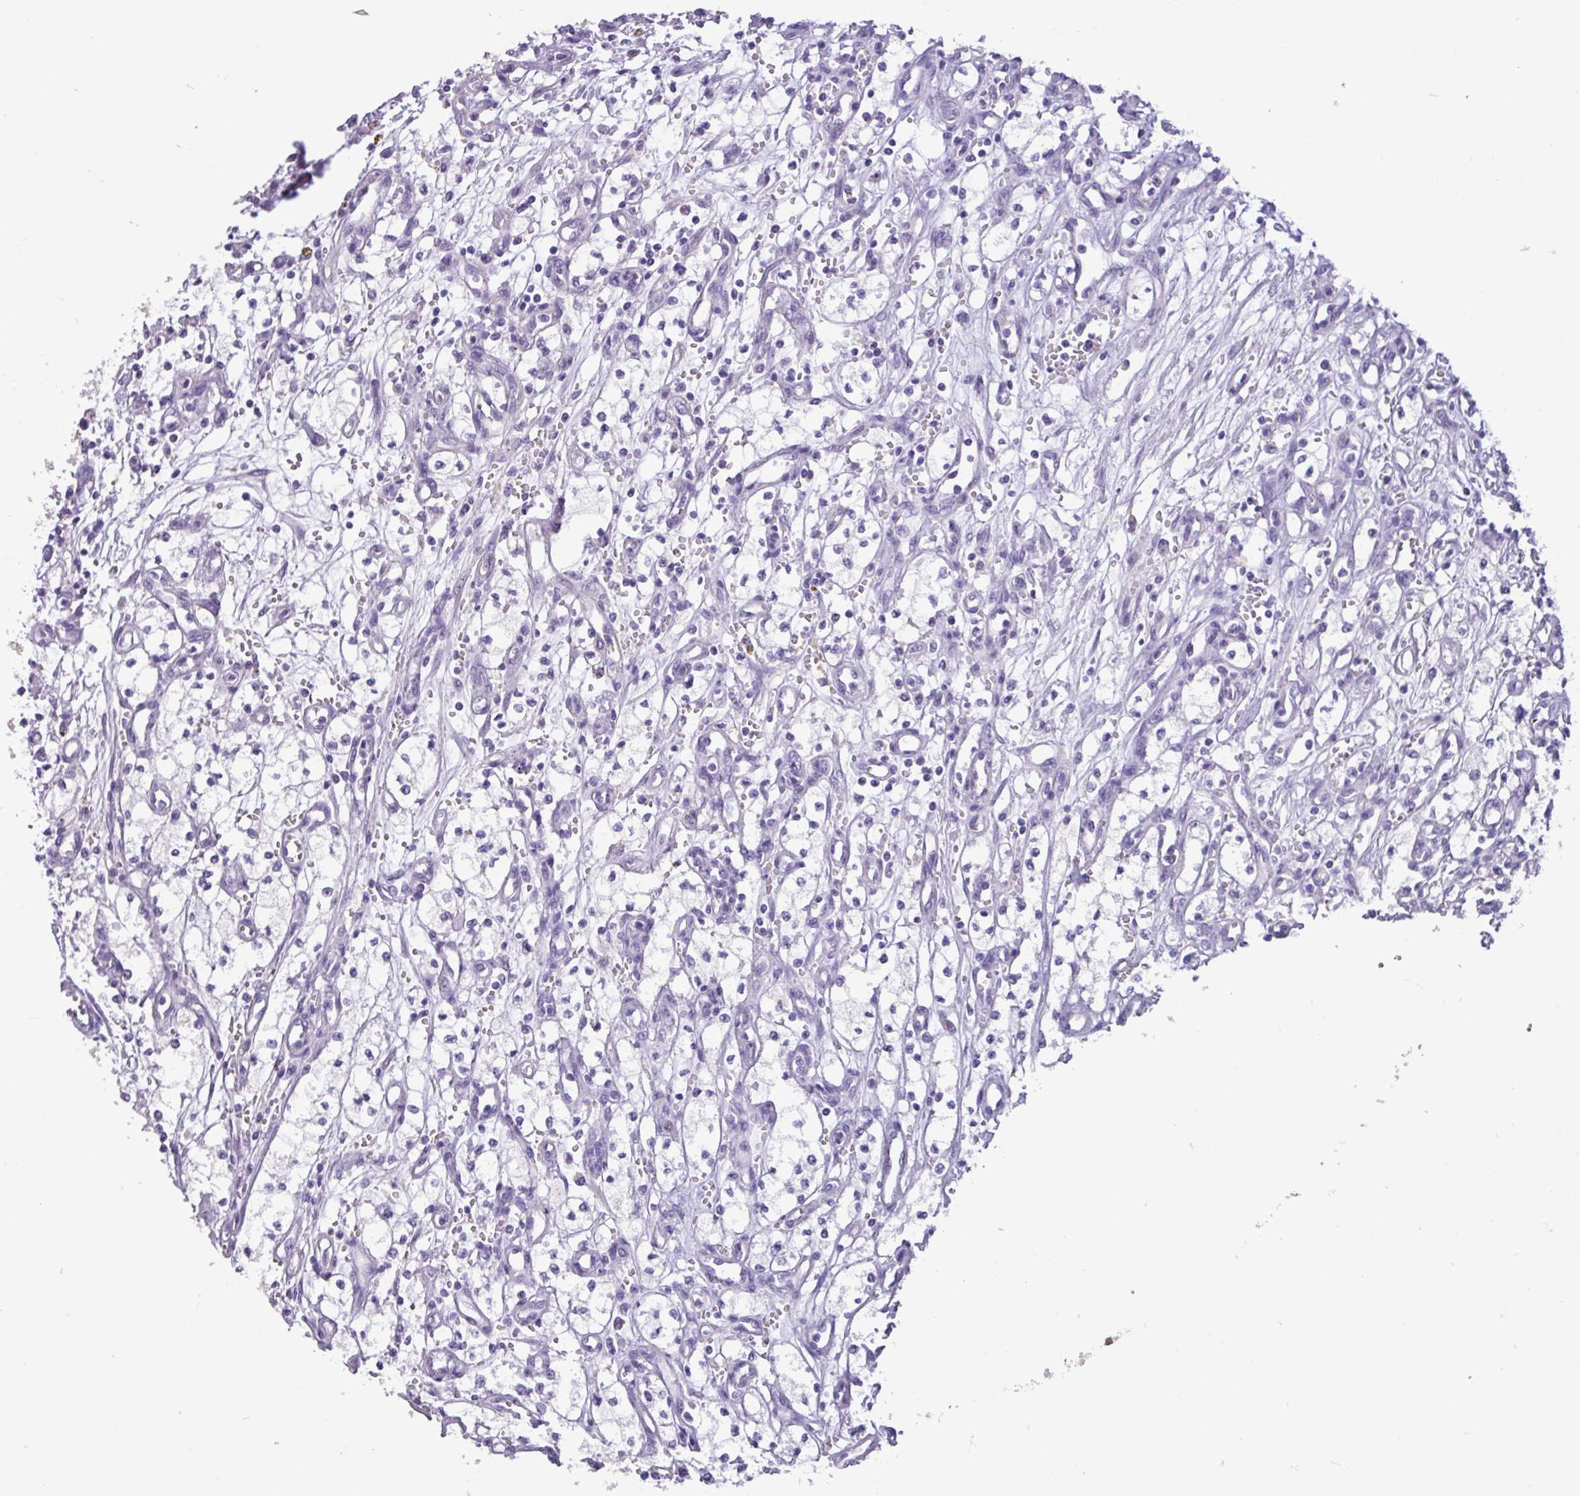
{"staining": {"intensity": "negative", "quantity": "none", "location": "none"}, "tissue": "renal cancer", "cell_type": "Tumor cells", "image_type": "cancer", "snomed": [{"axis": "morphology", "description": "Adenocarcinoma, NOS"}, {"axis": "topography", "description": "Kidney"}], "caption": "Tumor cells are negative for brown protein staining in renal adenocarcinoma.", "gene": "EPCAM", "patient": {"sex": "male", "age": 59}}